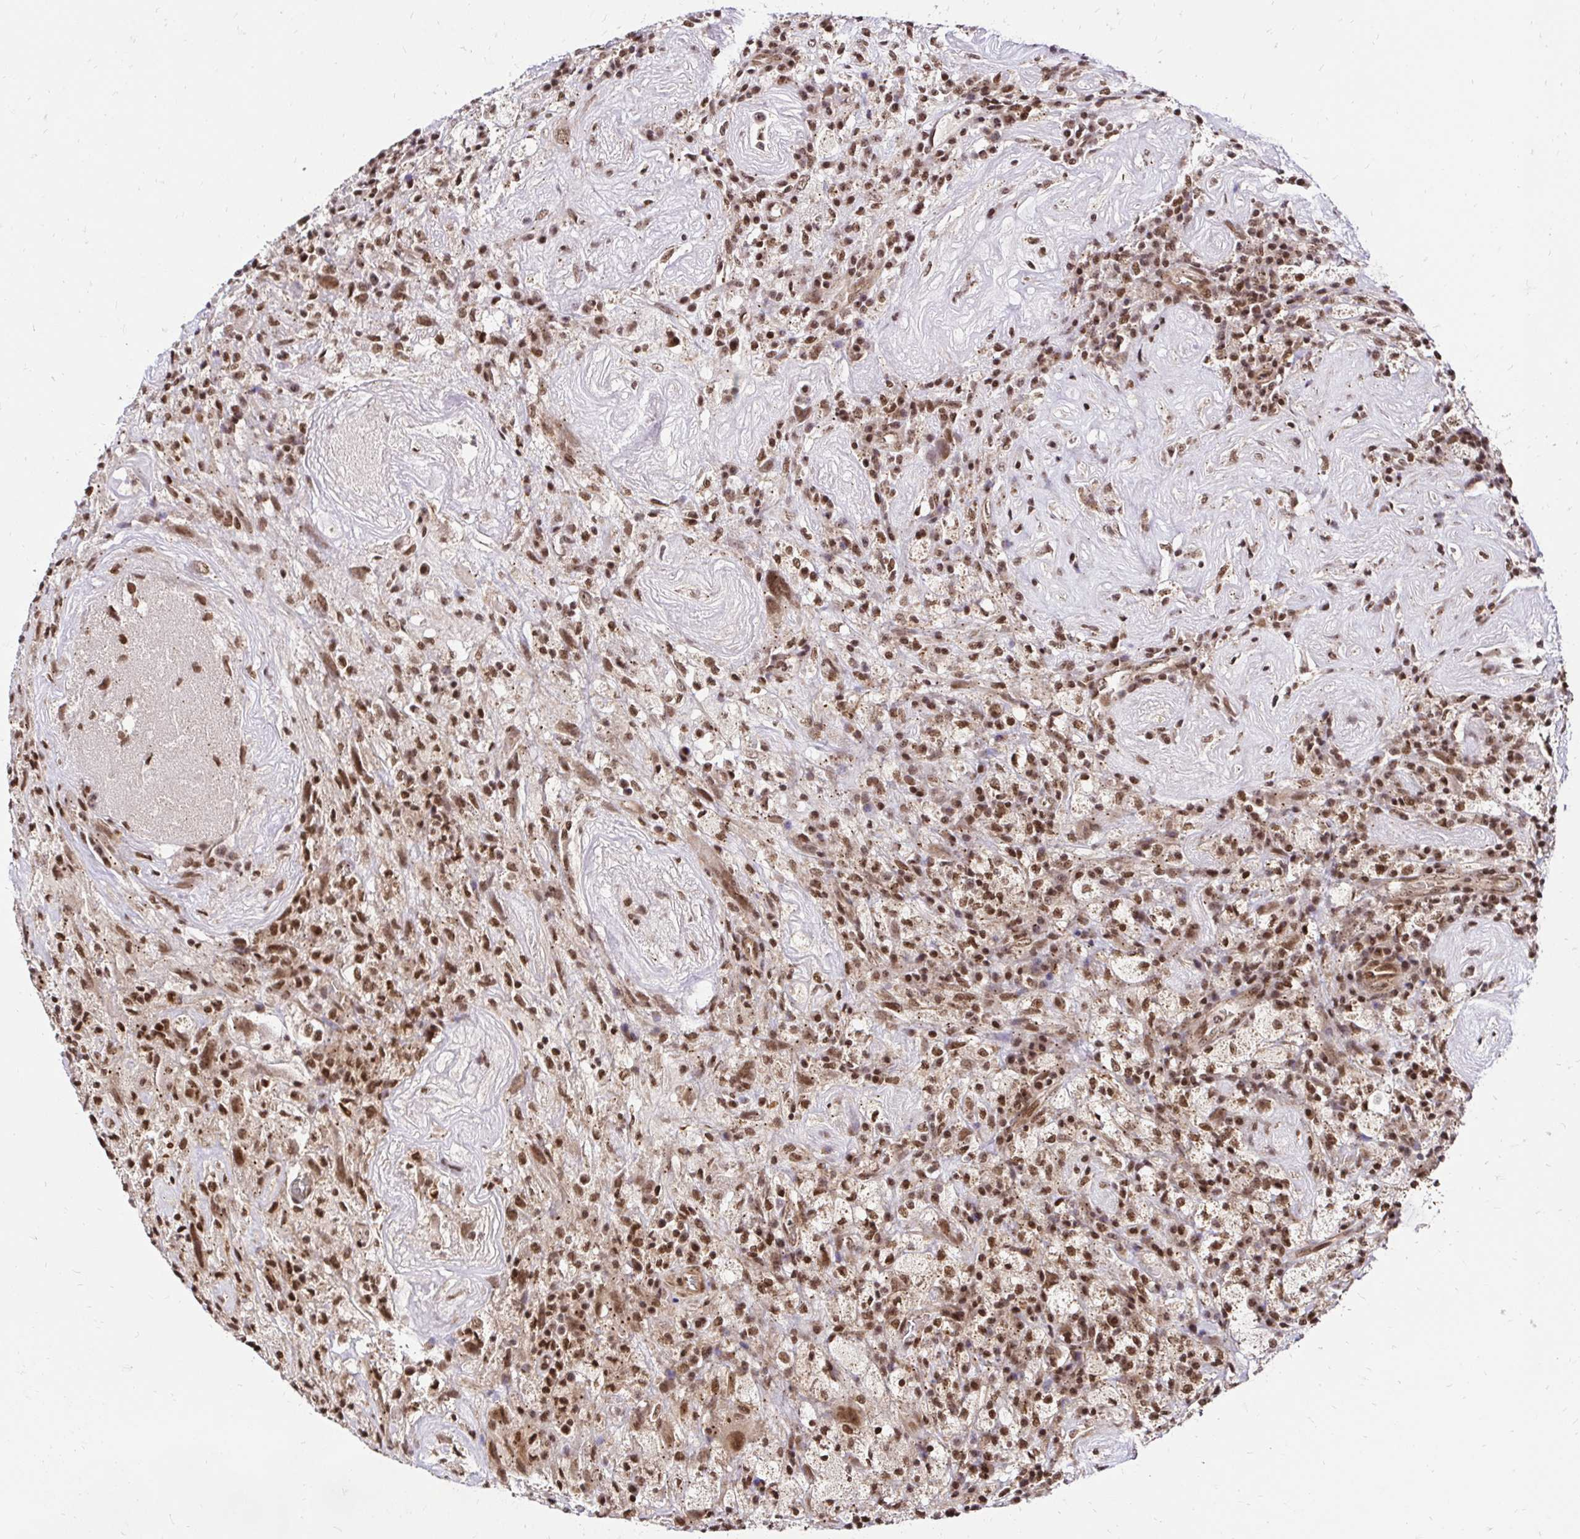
{"staining": {"intensity": "moderate", "quantity": ">75%", "location": "nuclear"}, "tissue": "glioma", "cell_type": "Tumor cells", "image_type": "cancer", "snomed": [{"axis": "morphology", "description": "Glioma, malignant, High grade"}, {"axis": "topography", "description": "Brain"}], "caption": "This micrograph displays IHC staining of high-grade glioma (malignant), with medium moderate nuclear positivity in about >75% of tumor cells.", "gene": "GLYR1", "patient": {"sex": "male", "age": 68}}